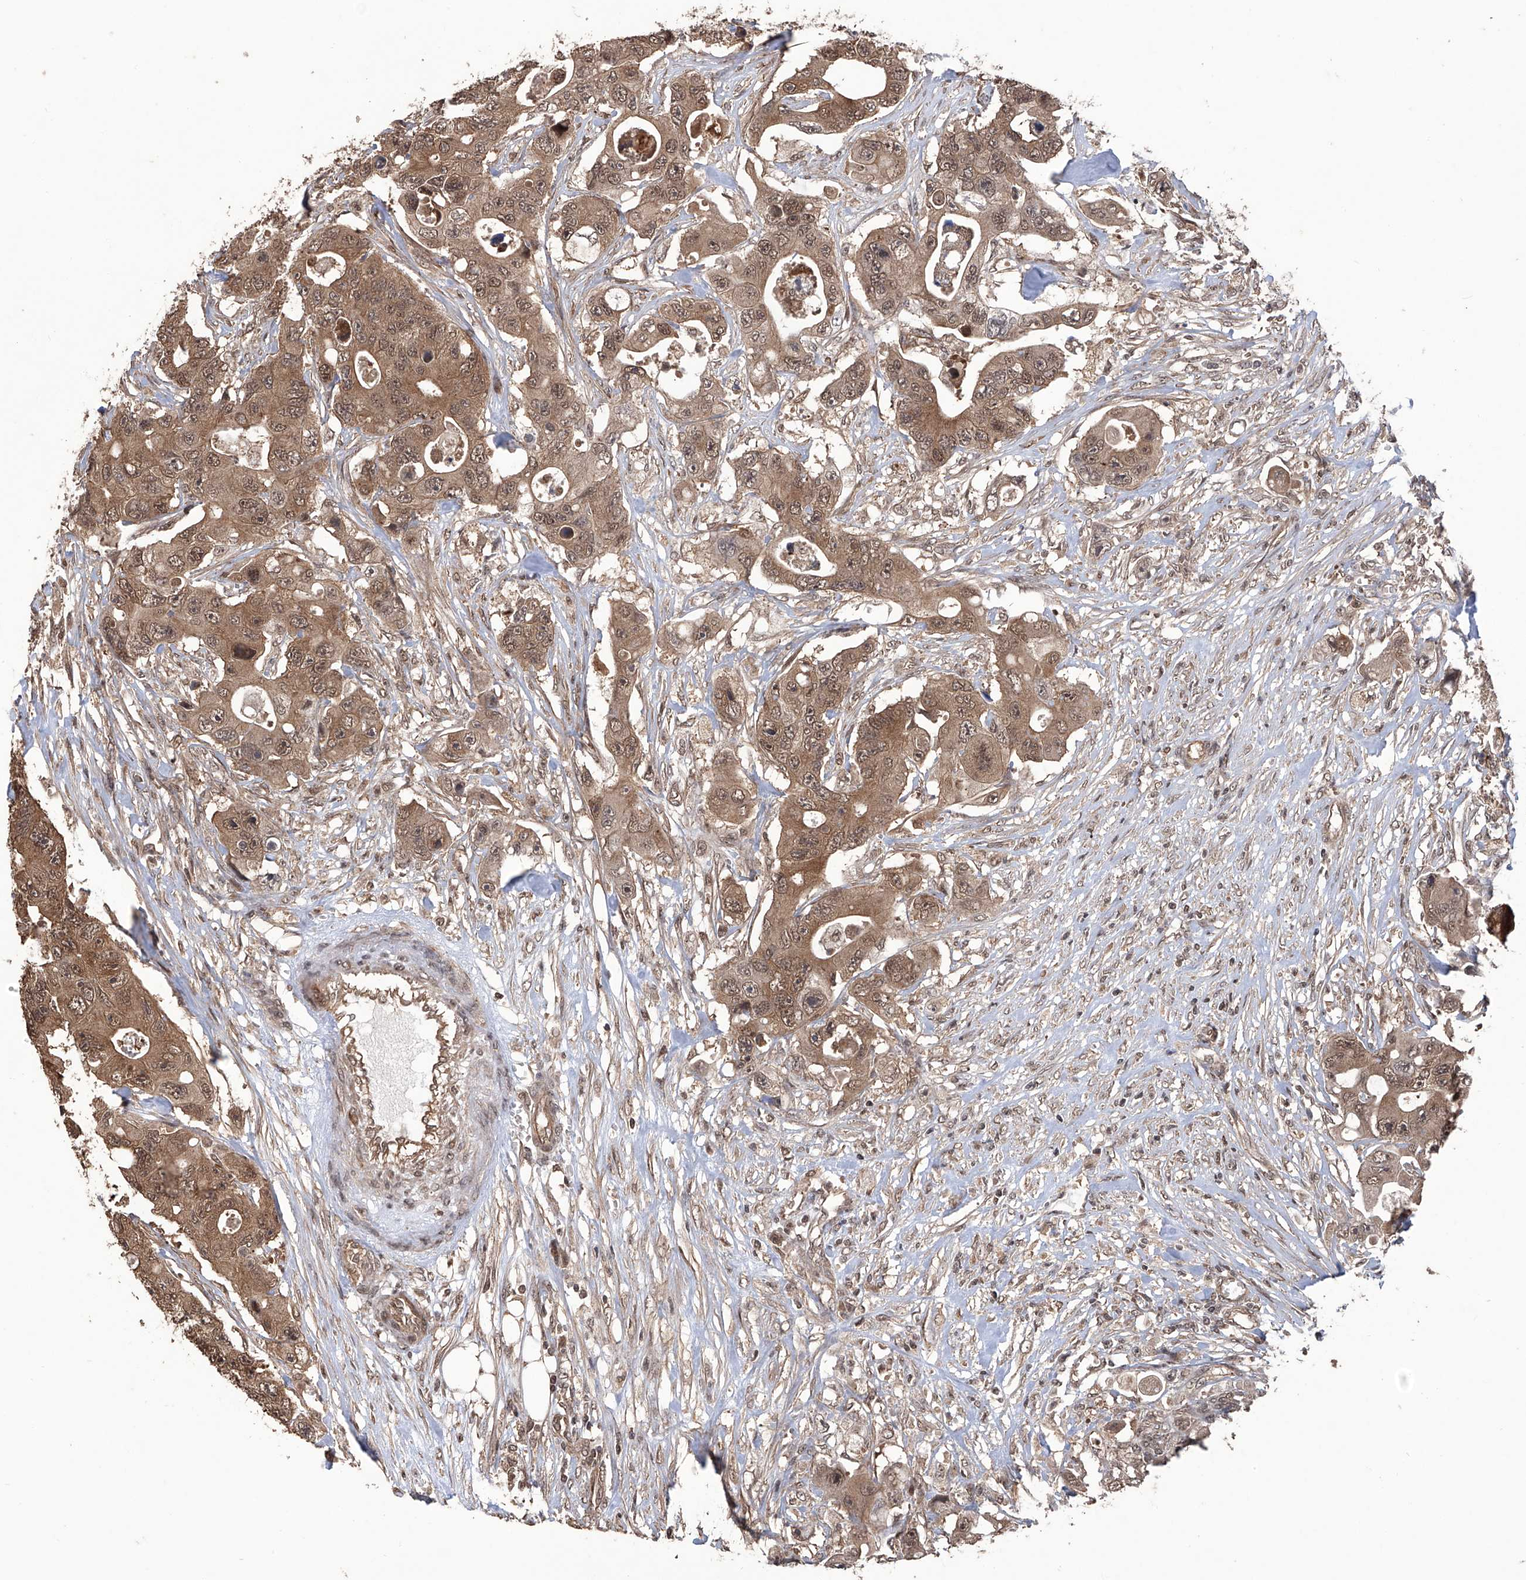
{"staining": {"intensity": "moderate", "quantity": ">75%", "location": "cytoplasmic/membranous,nuclear"}, "tissue": "colorectal cancer", "cell_type": "Tumor cells", "image_type": "cancer", "snomed": [{"axis": "morphology", "description": "Adenocarcinoma, NOS"}, {"axis": "topography", "description": "Colon"}], "caption": "Immunohistochemistry (DAB) staining of adenocarcinoma (colorectal) shows moderate cytoplasmic/membranous and nuclear protein positivity in about >75% of tumor cells.", "gene": "LYSMD4", "patient": {"sex": "female", "age": 46}}